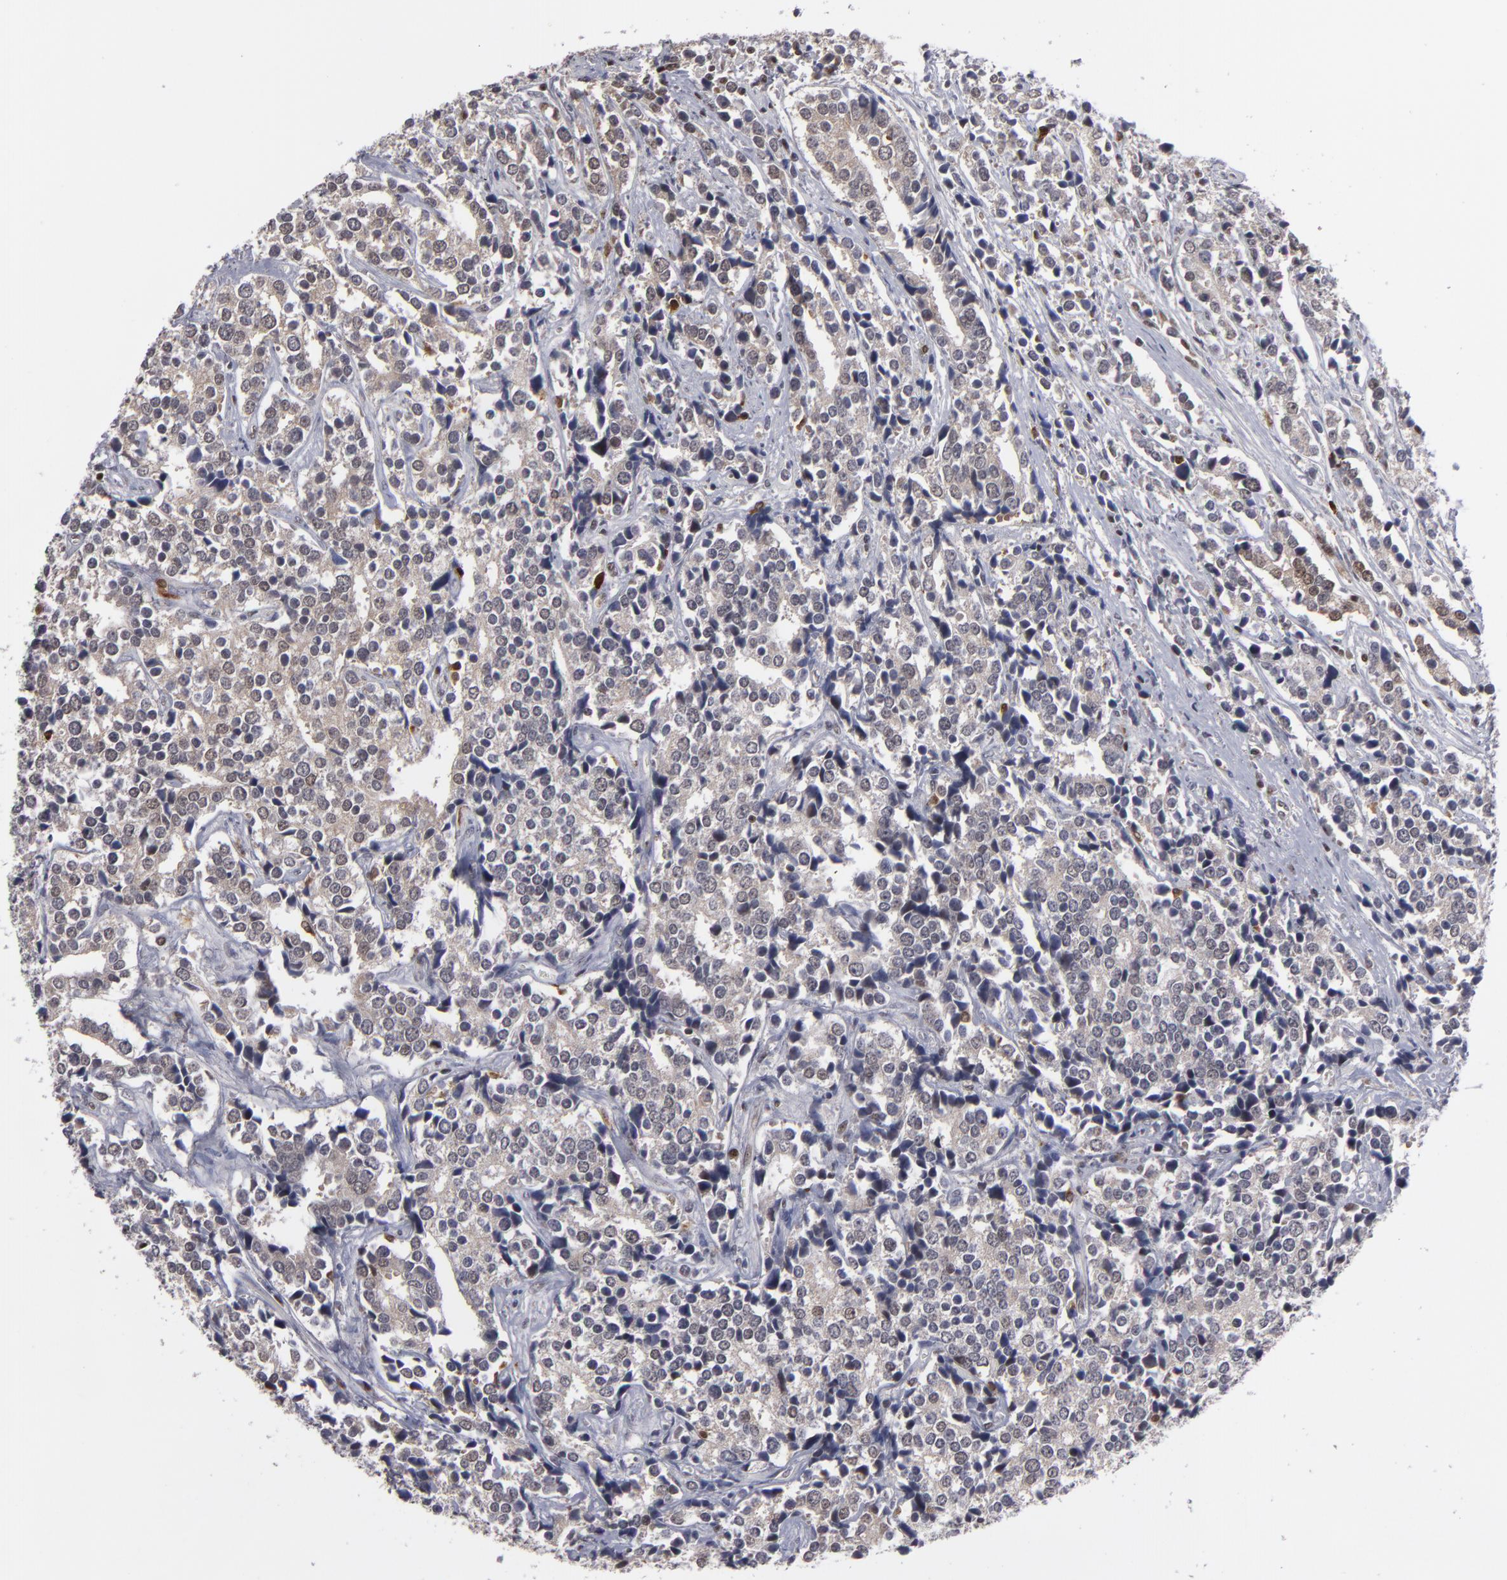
{"staining": {"intensity": "weak", "quantity": ">75%", "location": "cytoplasmic/membranous,nuclear"}, "tissue": "prostate cancer", "cell_type": "Tumor cells", "image_type": "cancer", "snomed": [{"axis": "morphology", "description": "Adenocarcinoma, High grade"}, {"axis": "topography", "description": "Prostate"}], "caption": "Tumor cells demonstrate low levels of weak cytoplasmic/membranous and nuclear positivity in approximately >75% of cells in human high-grade adenocarcinoma (prostate).", "gene": "GSR", "patient": {"sex": "male", "age": 71}}